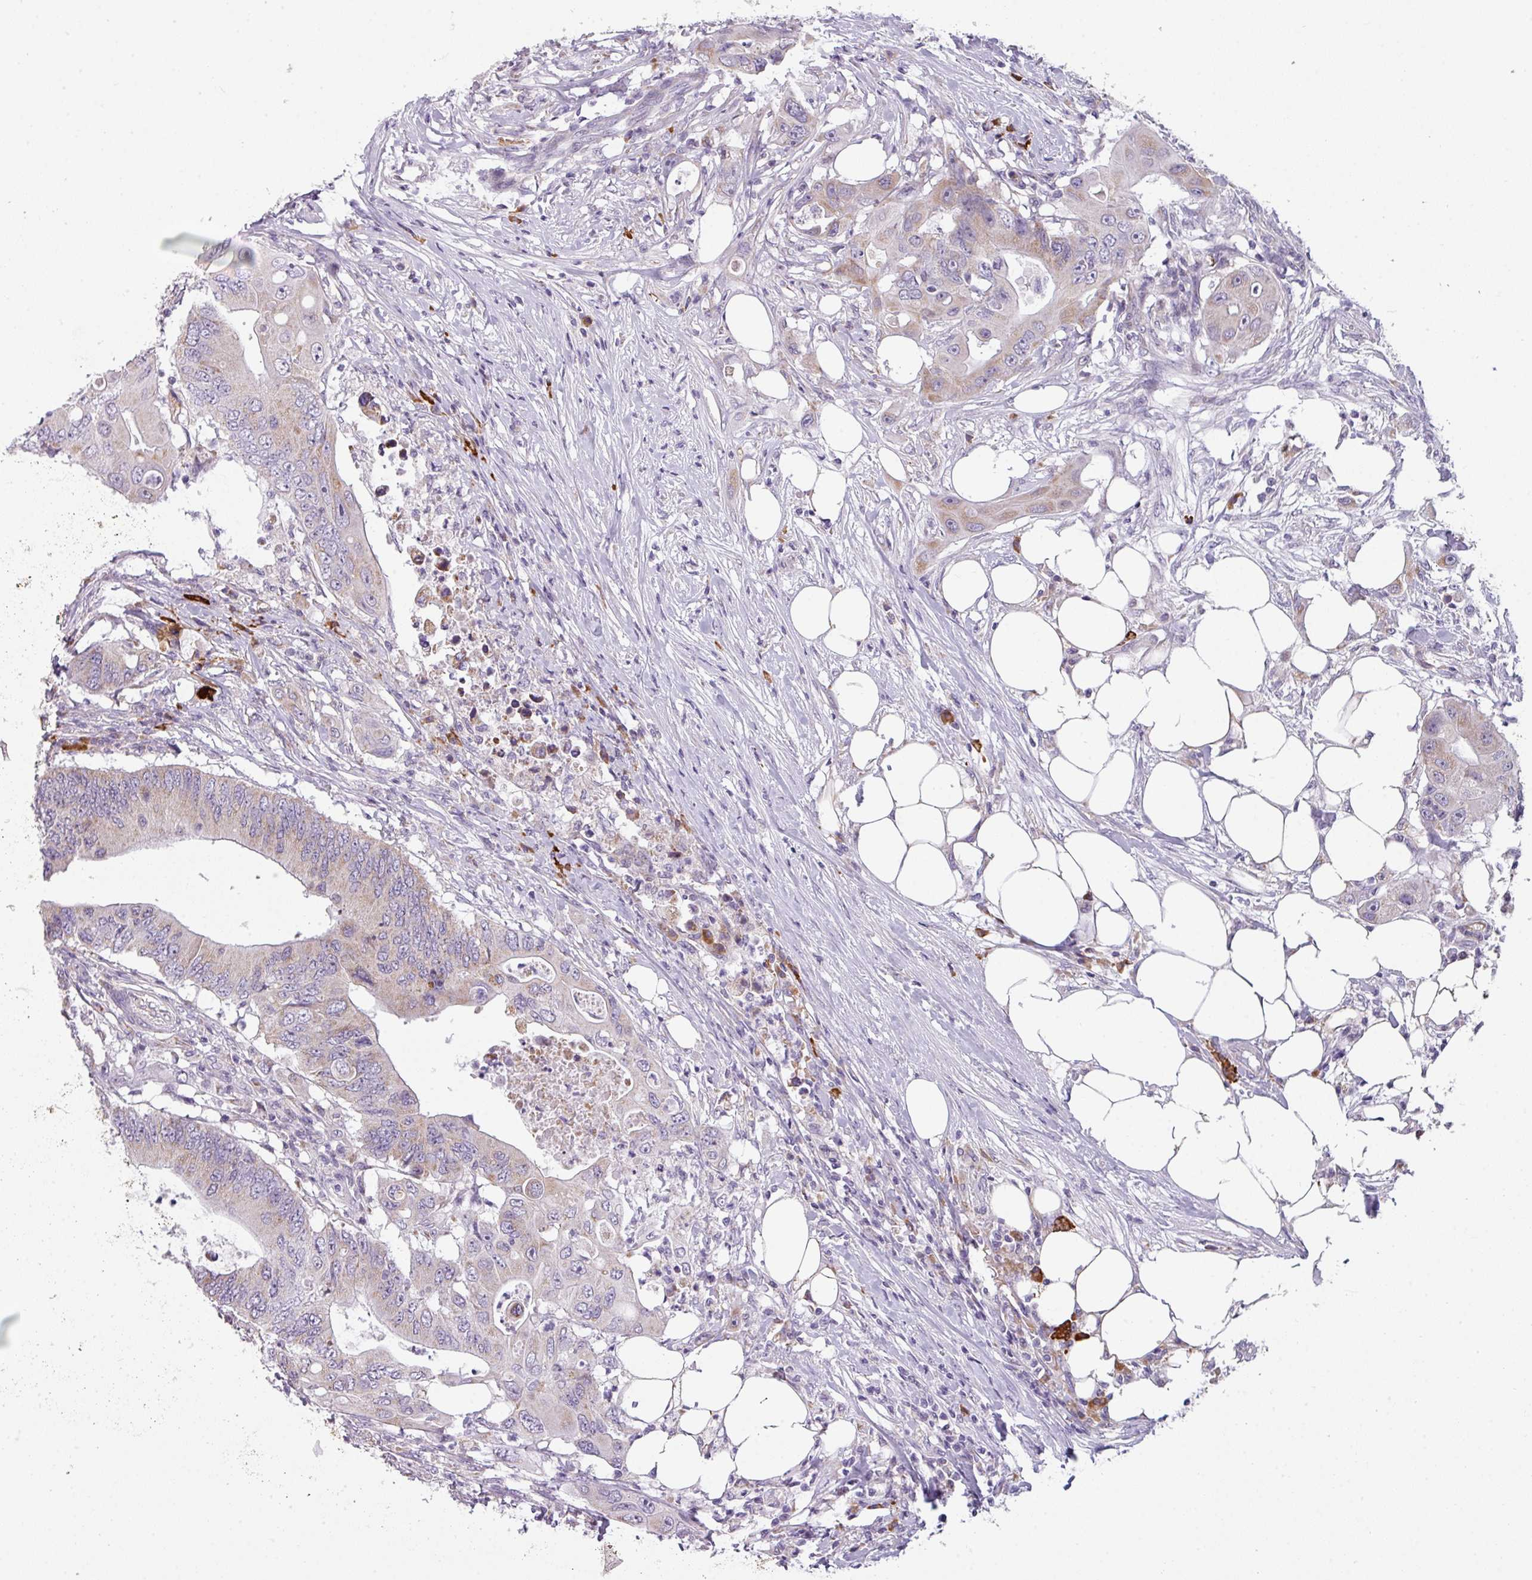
{"staining": {"intensity": "weak", "quantity": "<25%", "location": "cytoplasmic/membranous"}, "tissue": "colorectal cancer", "cell_type": "Tumor cells", "image_type": "cancer", "snomed": [{"axis": "morphology", "description": "Adenocarcinoma, NOS"}, {"axis": "topography", "description": "Colon"}], "caption": "Tumor cells show no significant protein positivity in adenocarcinoma (colorectal). Nuclei are stained in blue.", "gene": "C2orf68", "patient": {"sex": "male", "age": 71}}